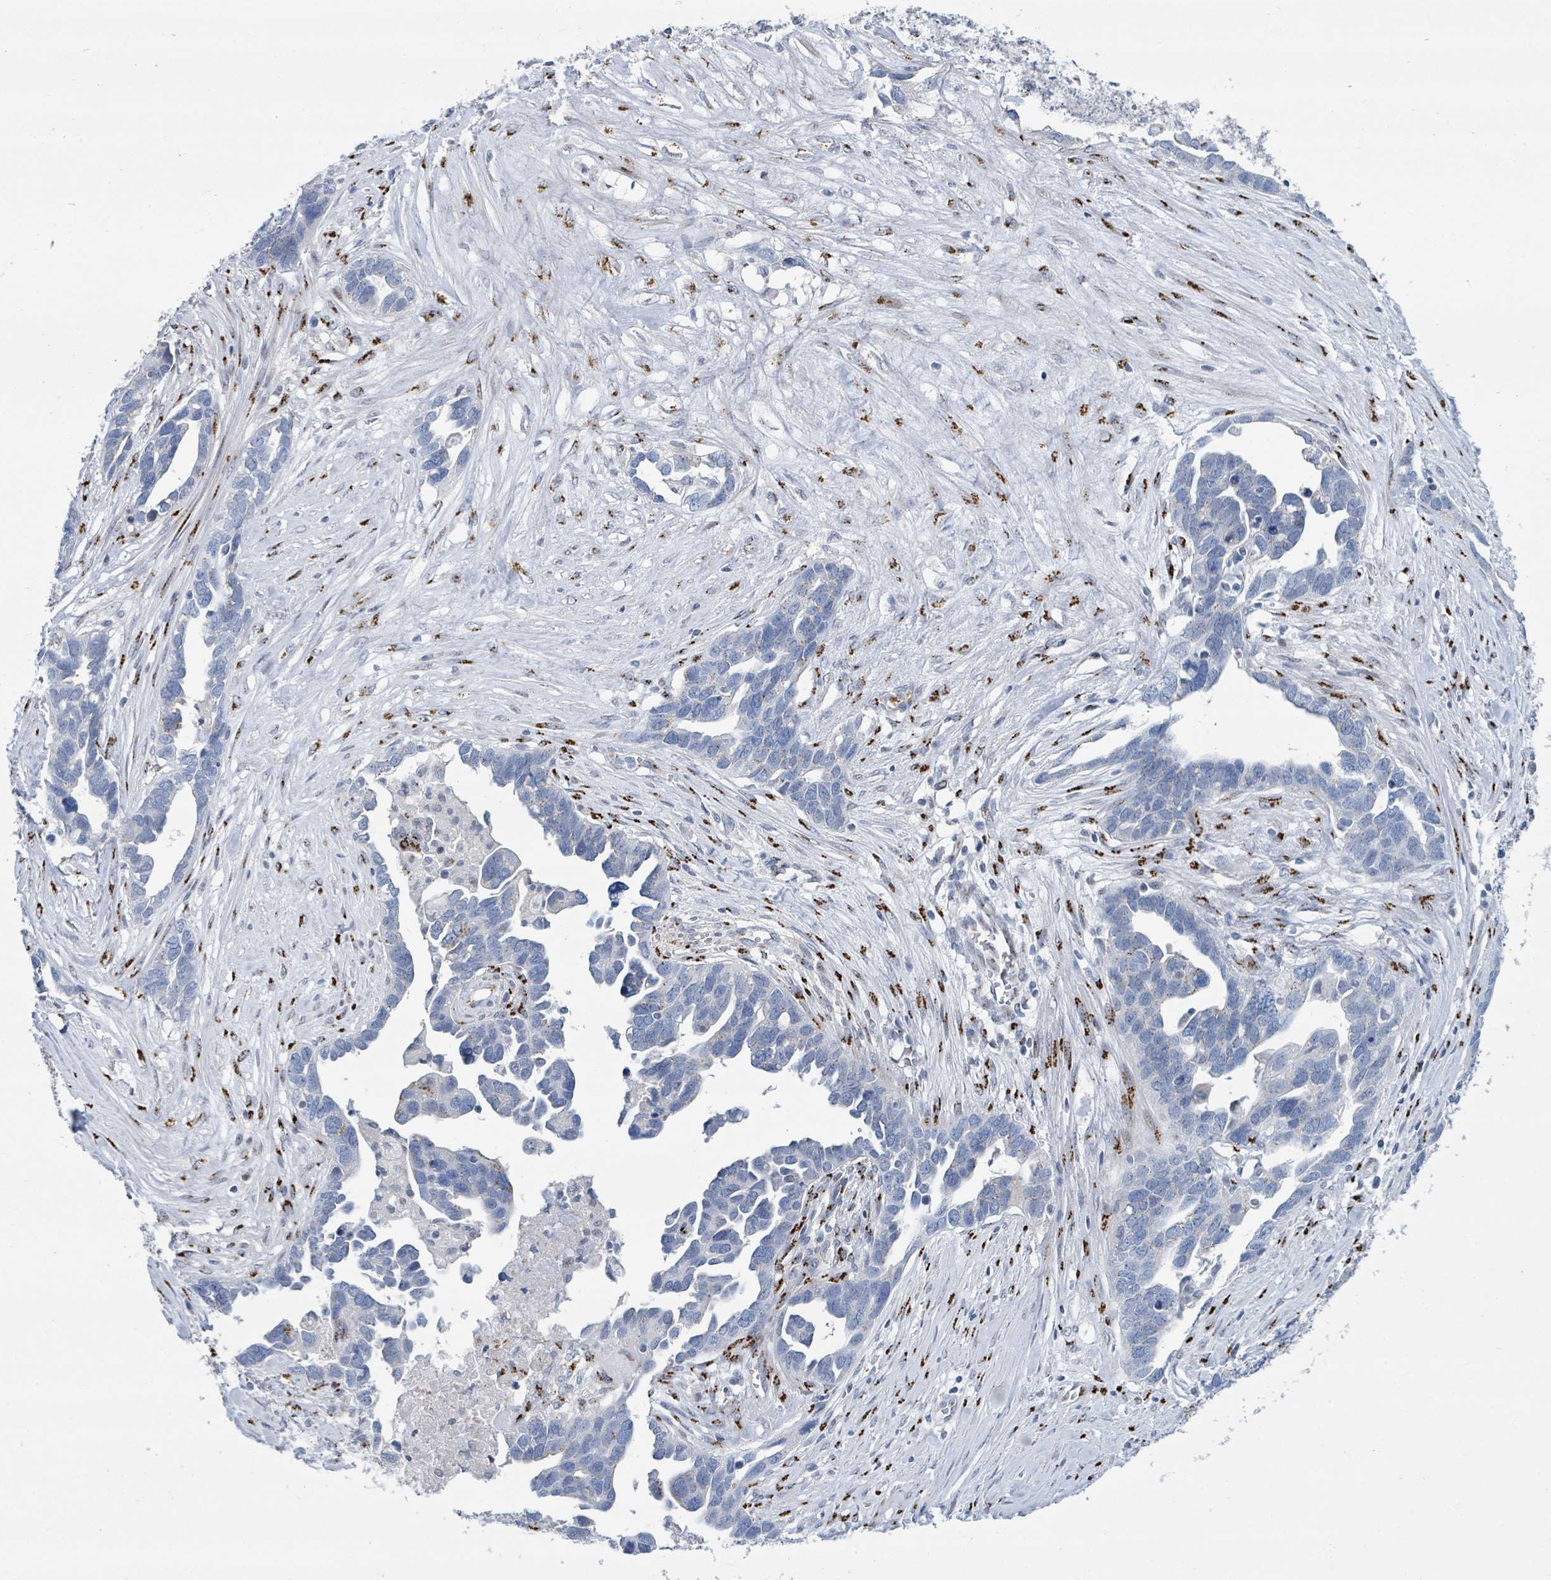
{"staining": {"intensity": "negative", "quantity": "none", "location": "none"}, "tissue": "ovarian cancer", "cell_type": "Tumor cells", "image_type": "cancer", "snomed": [{"axis": "morphology", "description": "Cystadenocarcinoma, serous, NOS"}, {"axis": "topography", "description": "Ovary"}], "caption": "The micrograph displays no significant positivity in tumor cells of ovarian cancer (serous cystadenocarcinoma).", "gene": "DCAF5", "patient": {"sex": "female", "age": 54}}